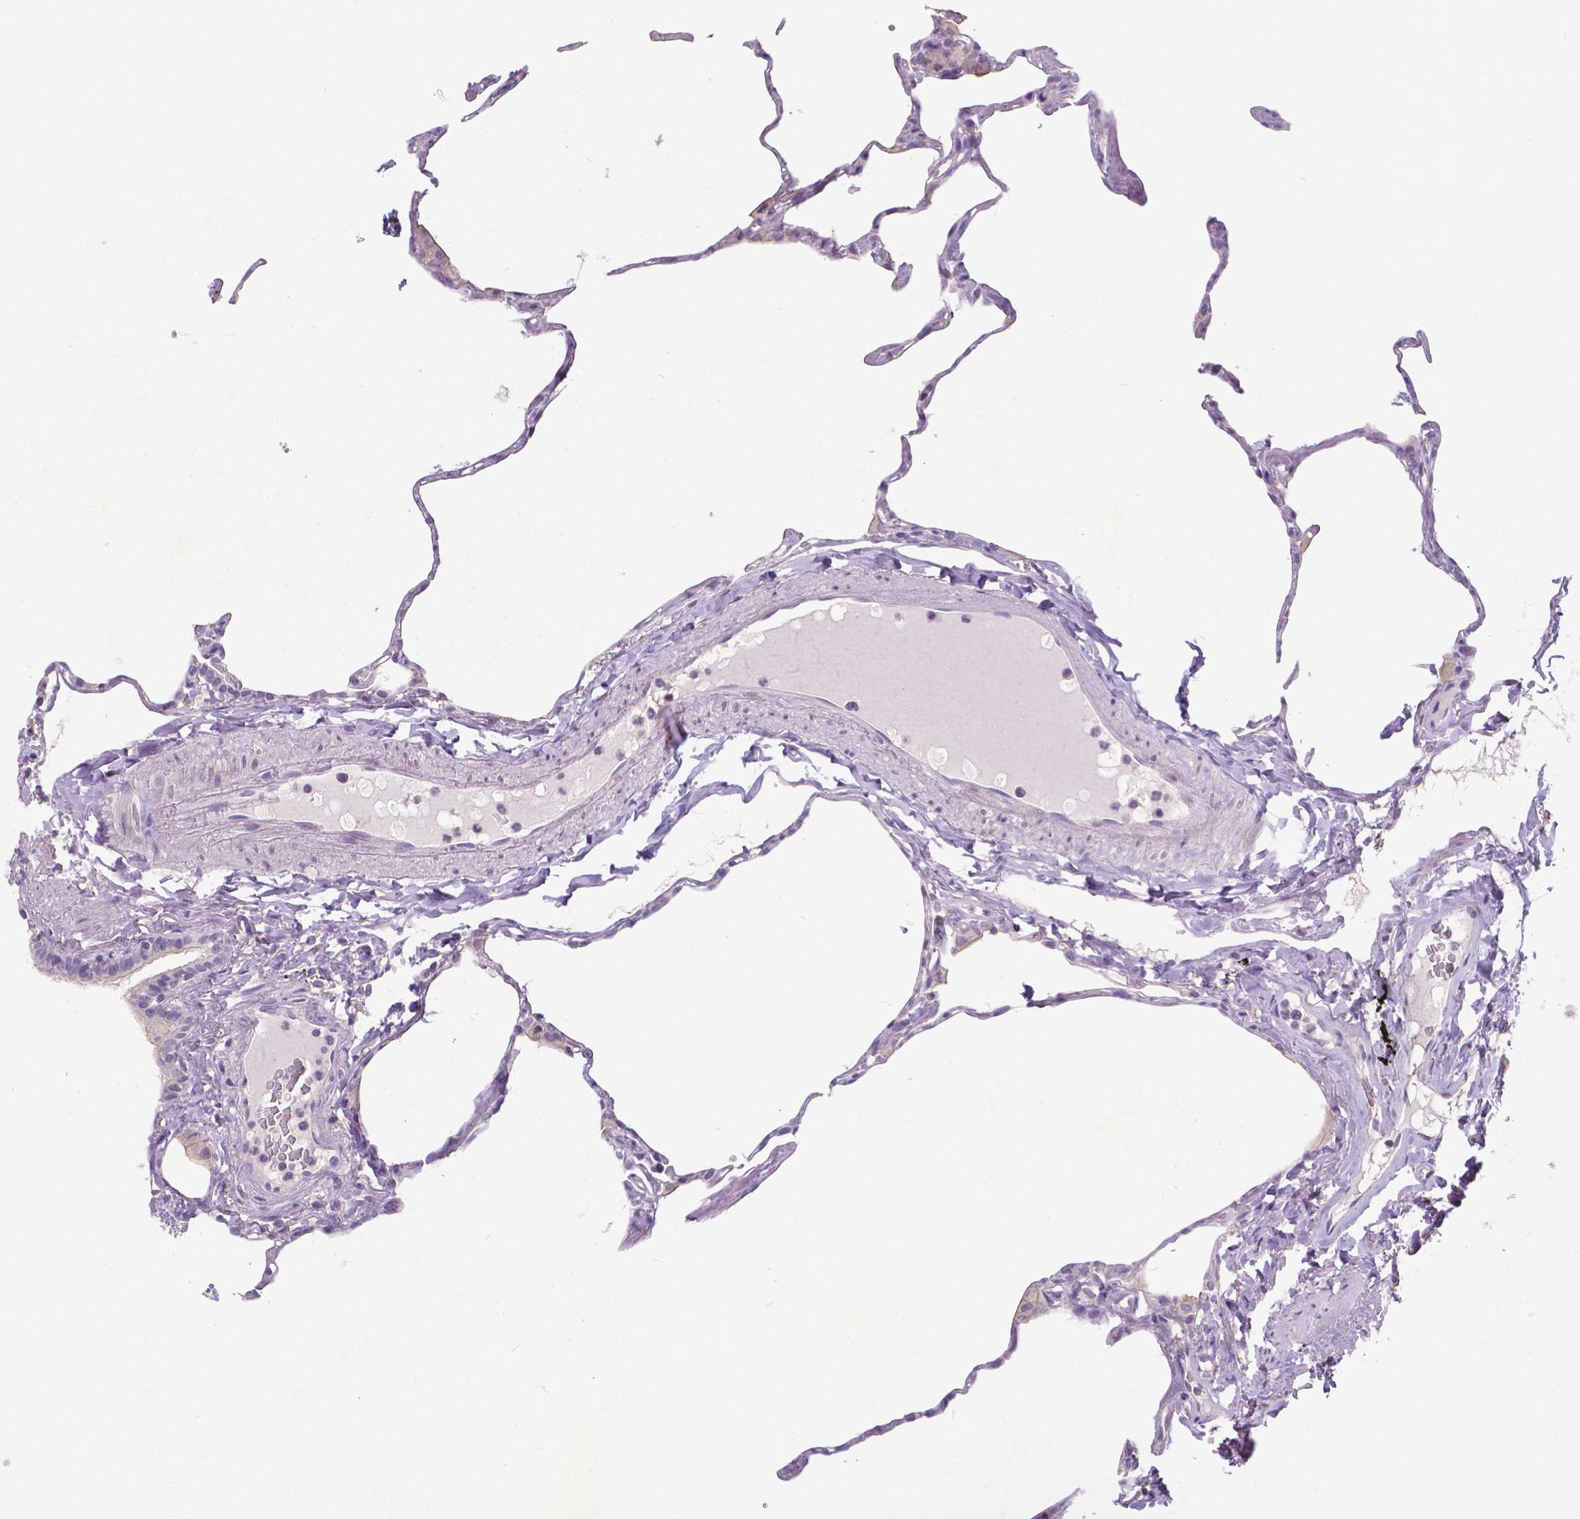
{"staining": {"intensity": "negative", "quantity": "none", "location": "none"}, "tissue": "lung", "cell_type": "Alveolar cells", "image_type": "normal", "snomed": [{"axis": "morphology", "description": "Normal tissue, NOS"}, {"axis": "topography", "description": "Lung"}], "caption": "DAB immunohistochemical staining of unremarkable human lung shows no significant expression in alveolar cells.", "gene": "CRMP1", "patient": {"sex": "male", "age": 65}}